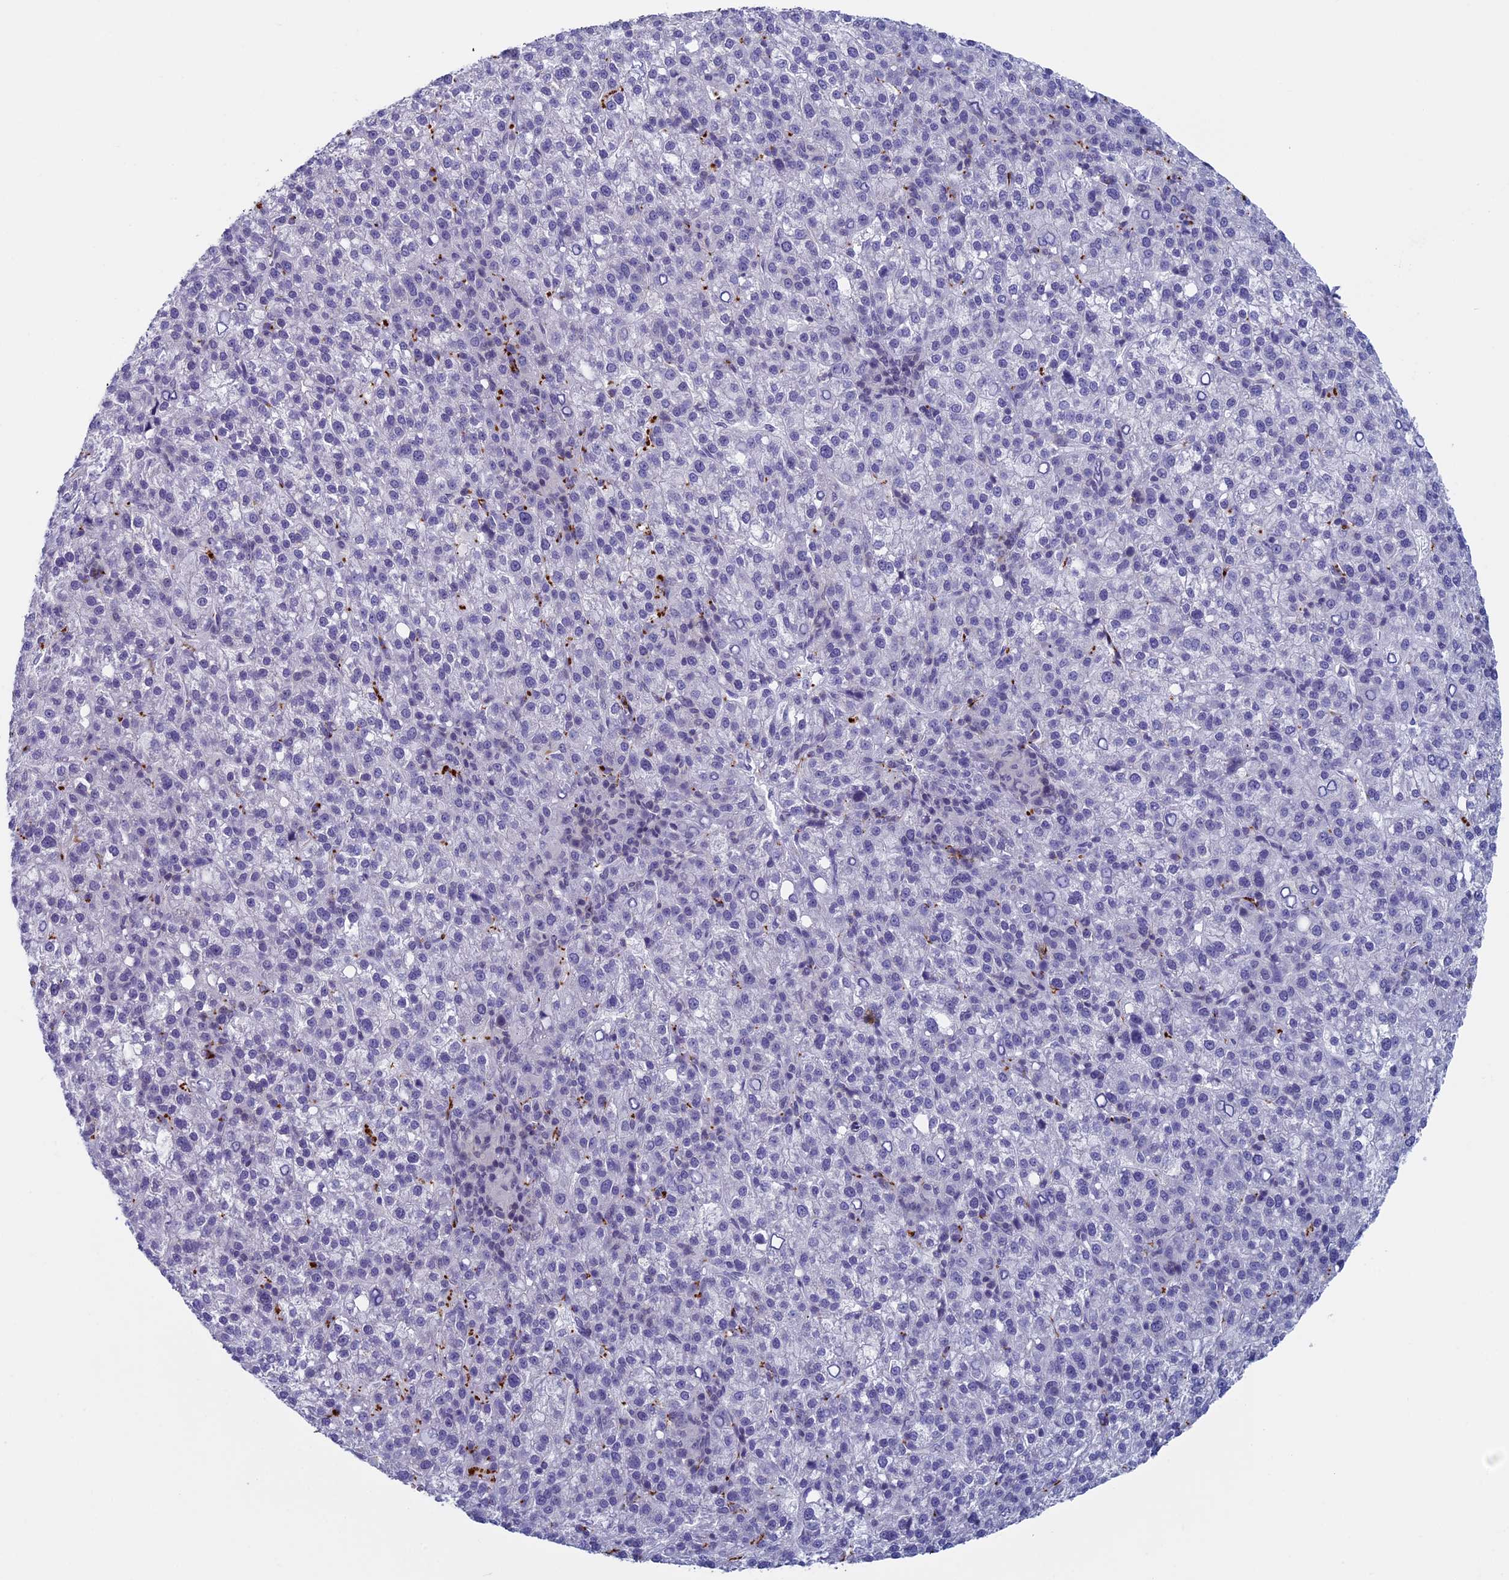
{"staining": {"intensity": "negative", "quantity": "none", "location": "none"}, "tissue": "liver cancer", "cell_type": "Tumor cells", "image_type": "cancer", "snomed": [{"axis": "morphology", "description": "Carcinoma, Hepatocellular, NOS"}, {"axis": "topography", "description": "Liver"}], "caption": "A high-resolution photomicrograph shows immunohistochemistry staining of liver hepatocellular carcinoma, which exhibits no significant expression in tumor cells. (Immunohistochemistry, brightfield microscopy, high magnification).", "gene": "AIFM2", "patient": {"sex": "female", "age": 58}}